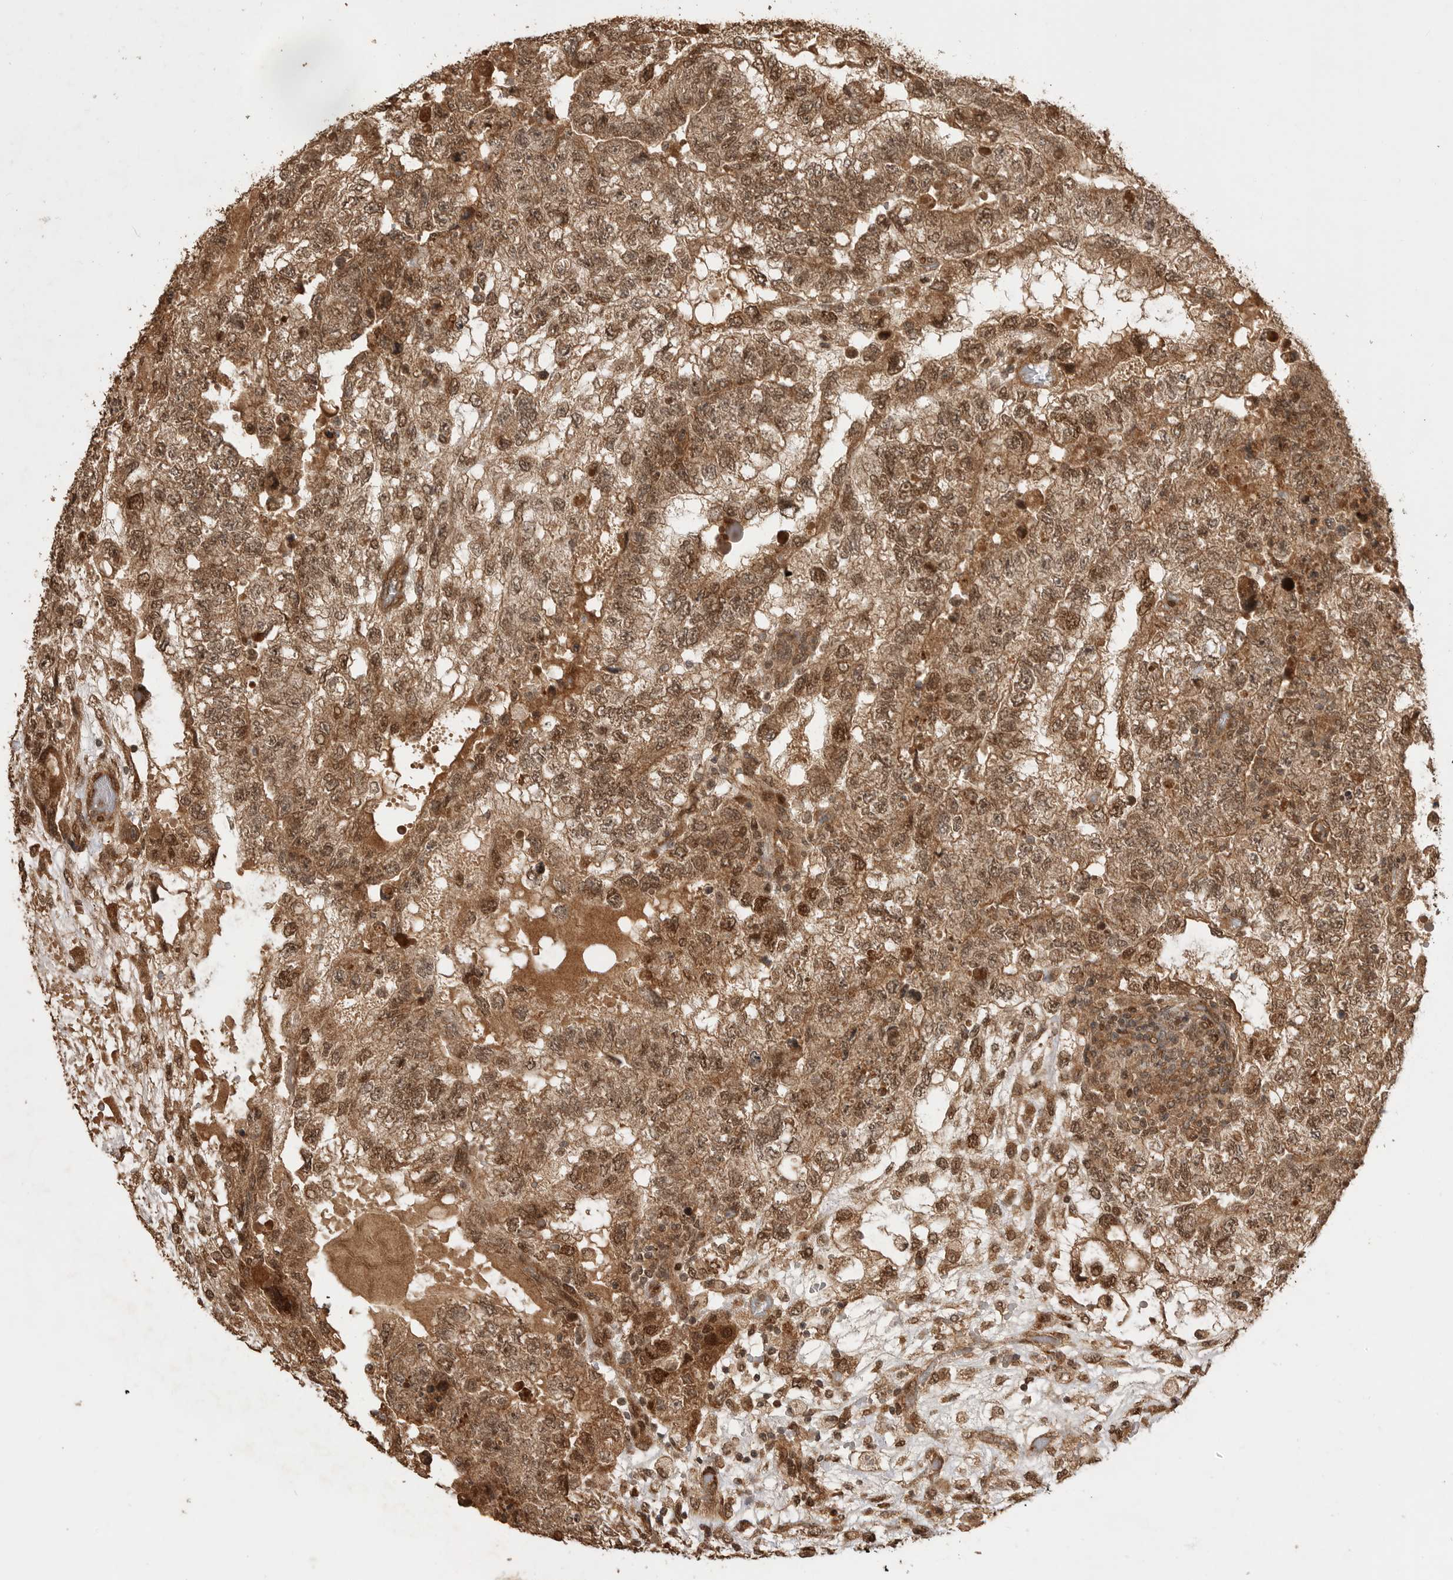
{"staining": {"intensity": "moderate", "quantity": ">75%", "location": "cytoplasmic/membranous,nuclear"}, "tissue": "testis cancer", "cell_type": "Tumor cells", "image_type": "cancer", "snomed": [{"axis": "morphology", "description": "Carcinoma, Embryonal, NOS"}, {"axis": "topography", "description": "Testis"}], "caption": "Protein expression analysis of testis cancer (embryonal carcinoma) shows moderate cytoplasmic/membranous and nuclear staining in about >75% of tumor cells.", "gene": "BOC", "patient": {"sex": "male", "age": 36}}